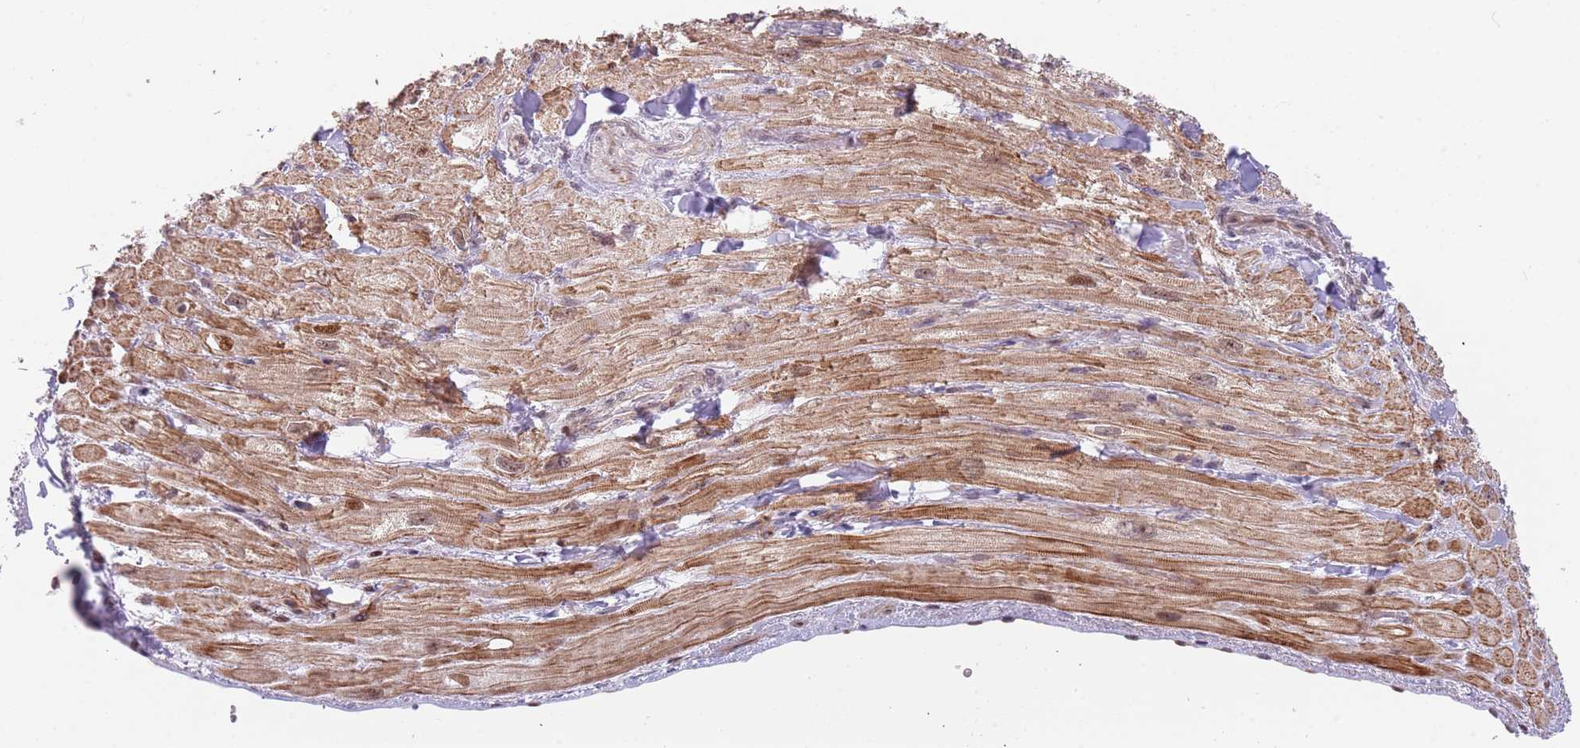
{"staining": {"intensity": "moderate", "quantity": "<25%", "location": "cytoplasmic/membranous,nuclear"}, "tissue": "heart muscle", "cell_type": "Cardiomyocytes", "image_type": "normal", "snomed": [{"axis": "morphology", "description": "Normal tissue, NOS"}, {"axis": "topography", "description": "Heart"}], "caption": "Heart muscle was stained to show a protein in brown. There is low levels of moderate cytoplasmic/membranous,nuclear expression in about <25% of cardiomyocytes. The staining is performed using DAB brown chromogen to label protein expression. The nuclei are counter-stained blue using hematoxylin.", "gene": "LRMDA", "patient": {"sex": "male", "age": 65}}